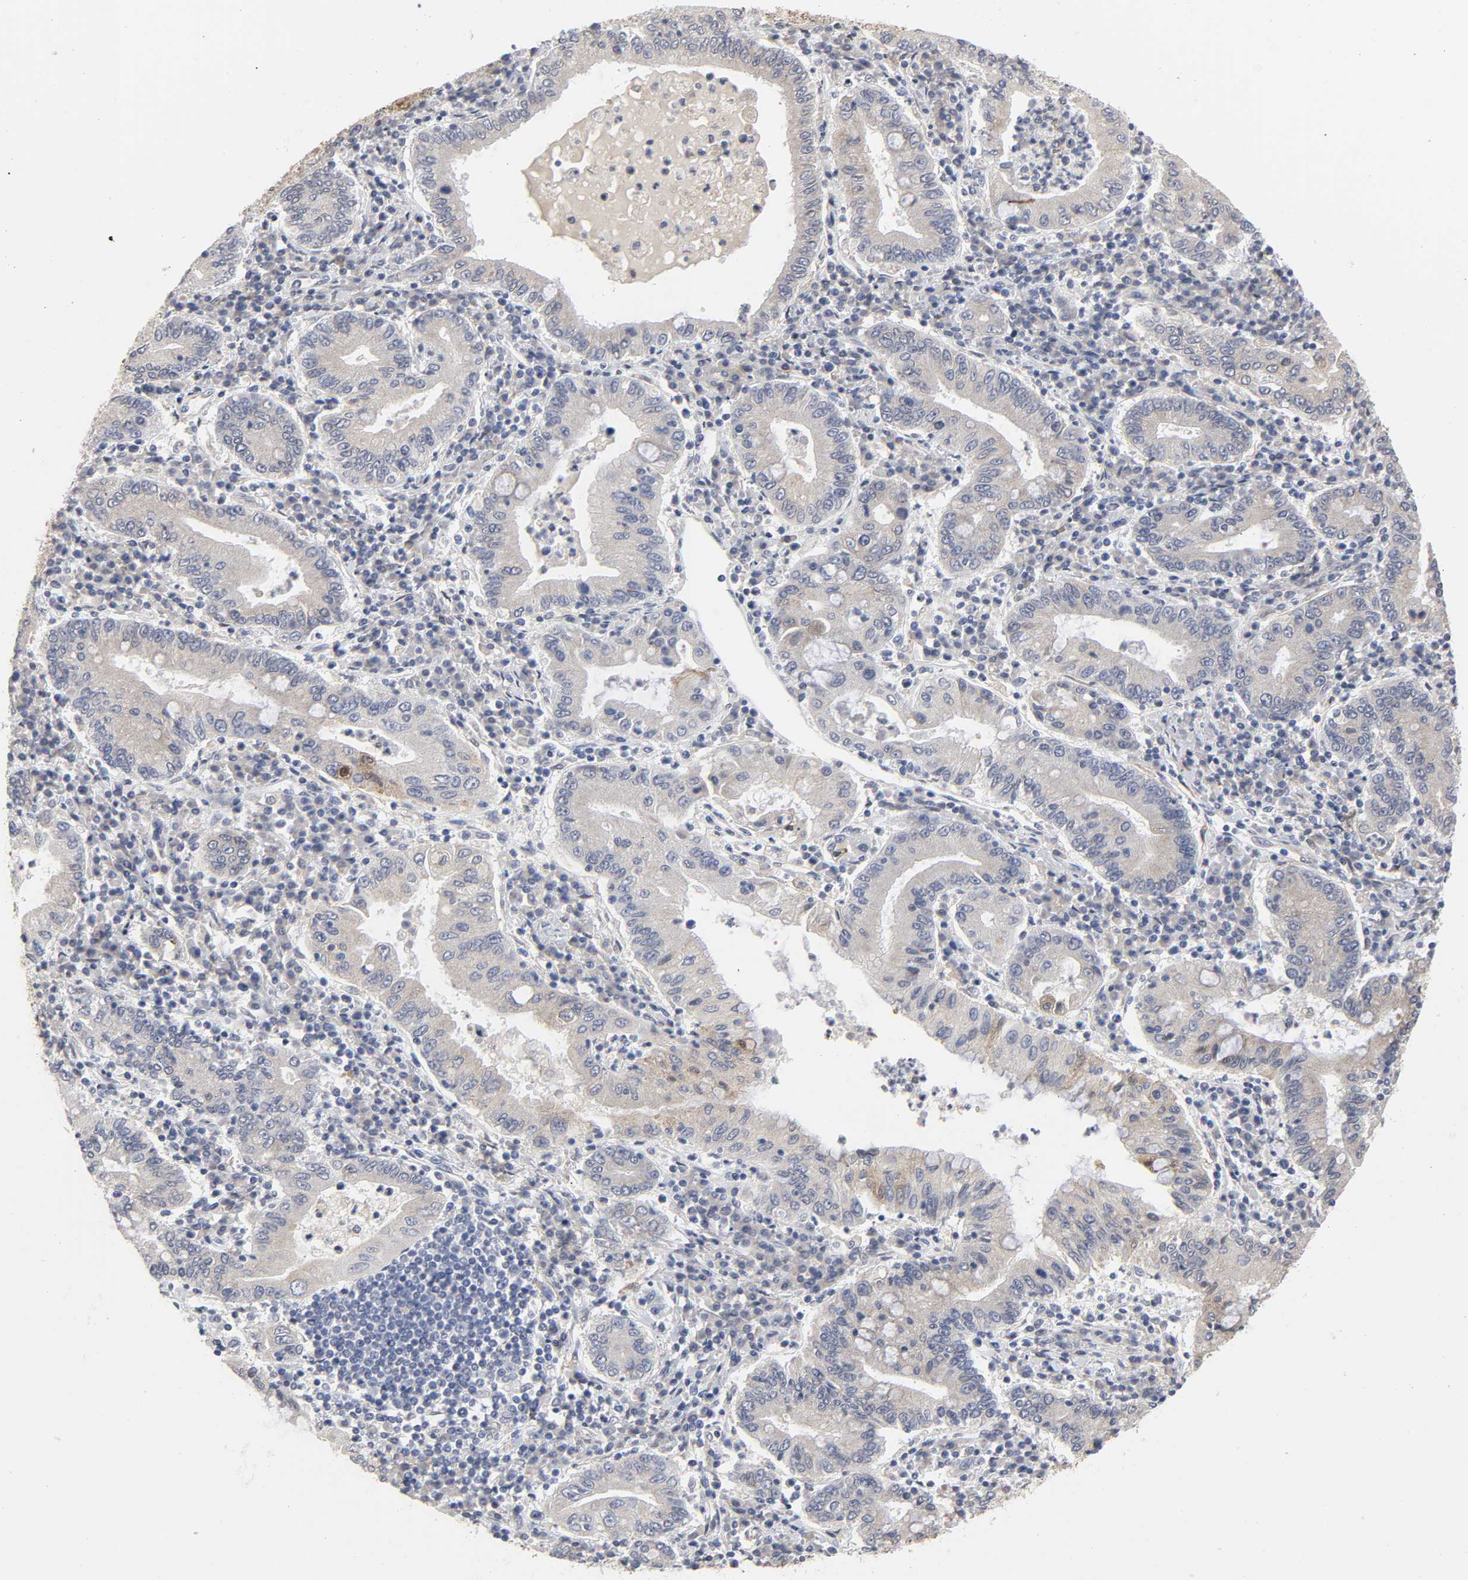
{"staining": {"intensity": "weak", "quantity": ">75%", "location": "cytoplasmic/membranous"}, "tissue": "stomach cancer", "cell_type": "Tumor cells", "image_type": "cancer", "snomed": [{"axis": "morphology", "description": "Normal tissue, NOS"}, {"axis": "morphology", "description": "Adenocarcinoma, NOS"}, {"axis": "topography", "description": "Esophagus"}, {"axis": "topography", "description": "Stomach, upper"}, {"axis": "topography", "description": "Peripheral nerve tissue"}], "caption": "Protein staining of stomach adenocarcinoma tissue demonstrates weak cytoplasmic/membranous positivity in about >75% of tumor cells.", "gene": "POR", "patient": {"sex": "male", "age": 62}}